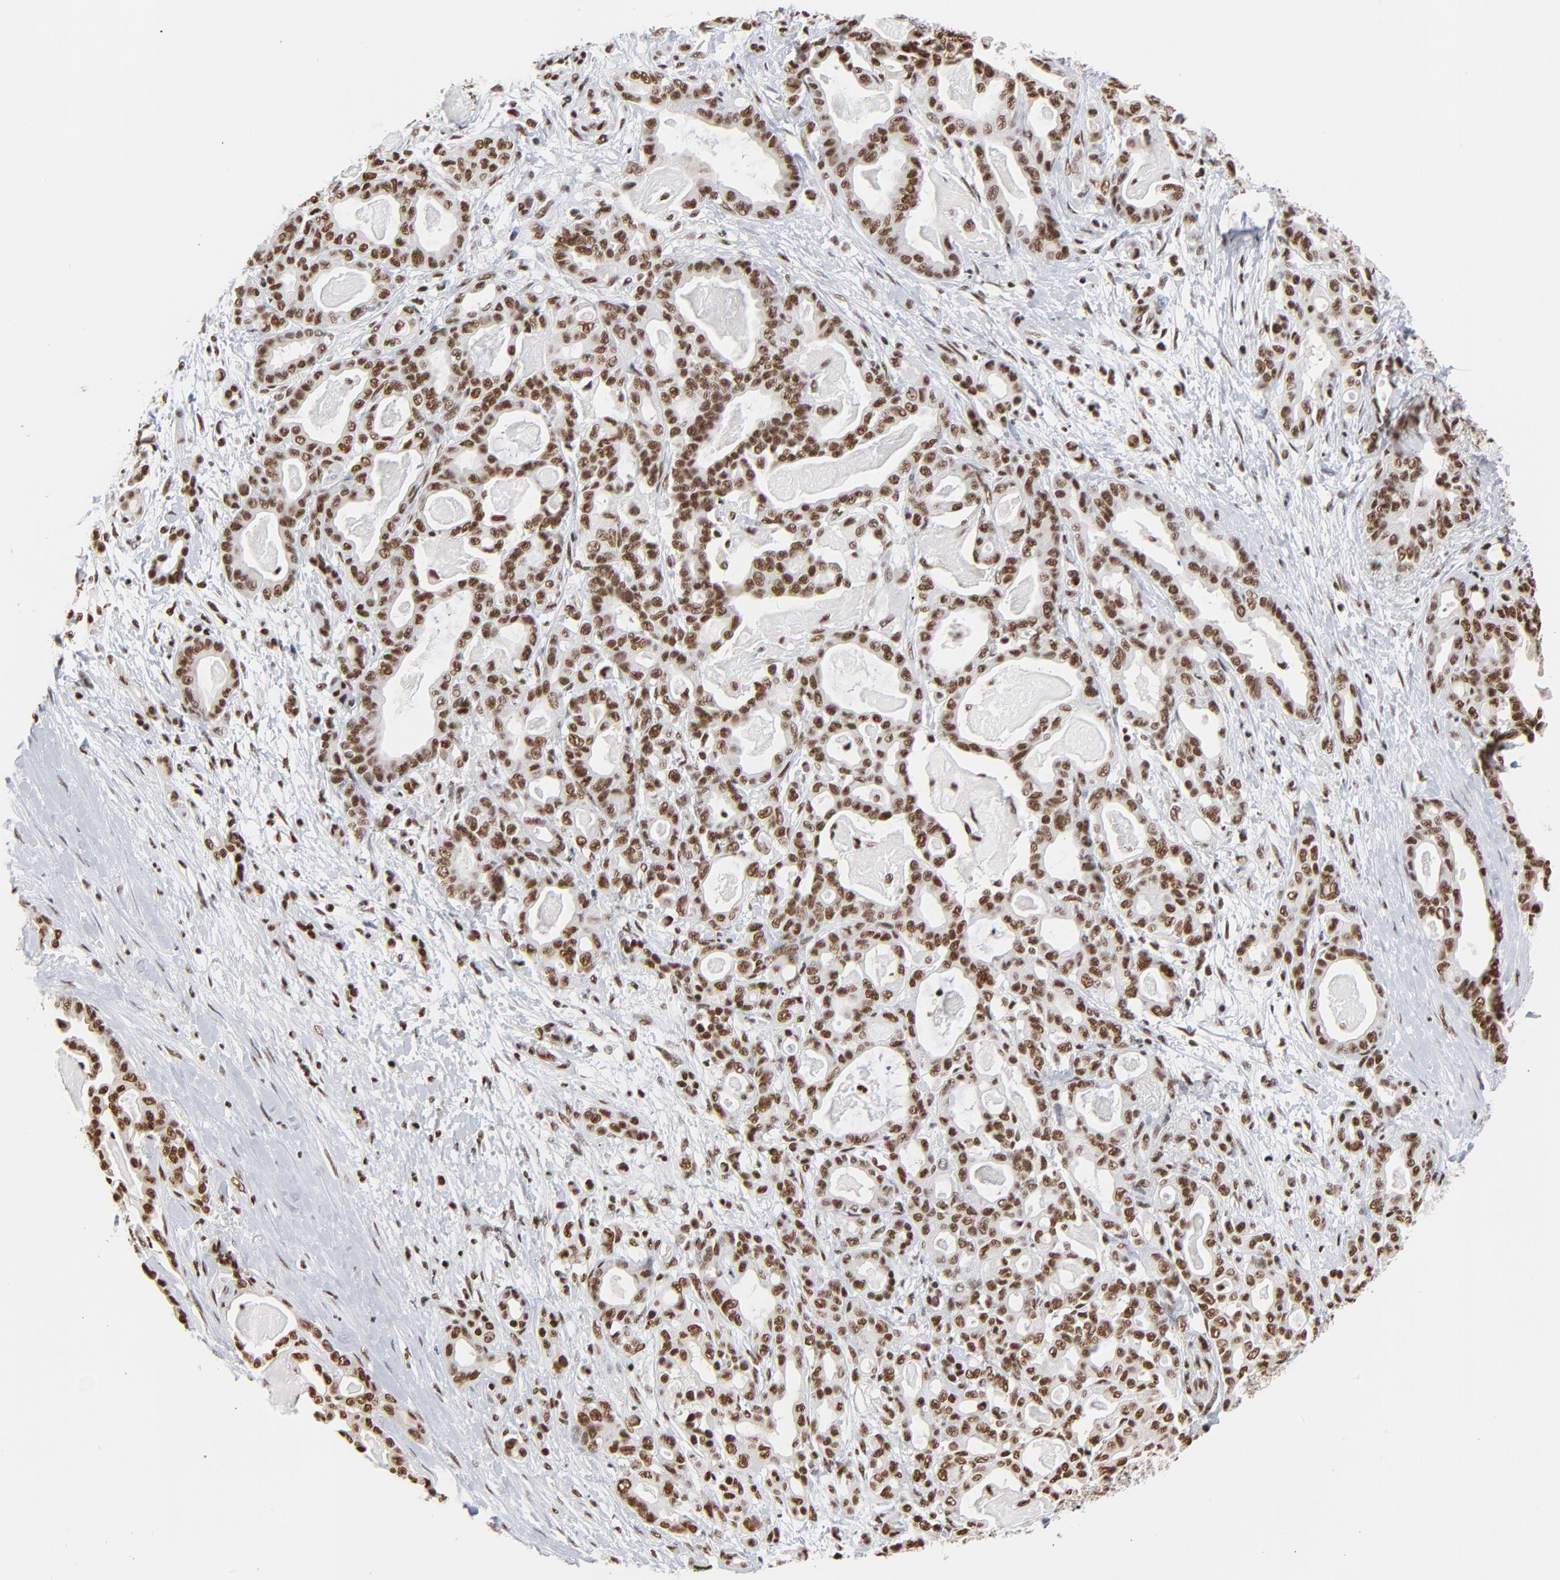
{"staining": {"intensity": "strong", "quantity": ">75%", "location": "nuclear"}, "tissue": "pancreatic cancer", "cell_type": "Tumor cells", "image_type": "cancer", "snomed": [{"axis": "morphology", "description": "Adenocarcinoma, NOS"}, {"axis": "topography", "description": "Pancreas"}], "caption": "Protein expression by IHC exhibits strong nuclear expression in approximately >75% of tumor cells in pancreatic adenocarcinoma.", "gene": "CREB1", "patient": {"sex": "male", "age": 63}}